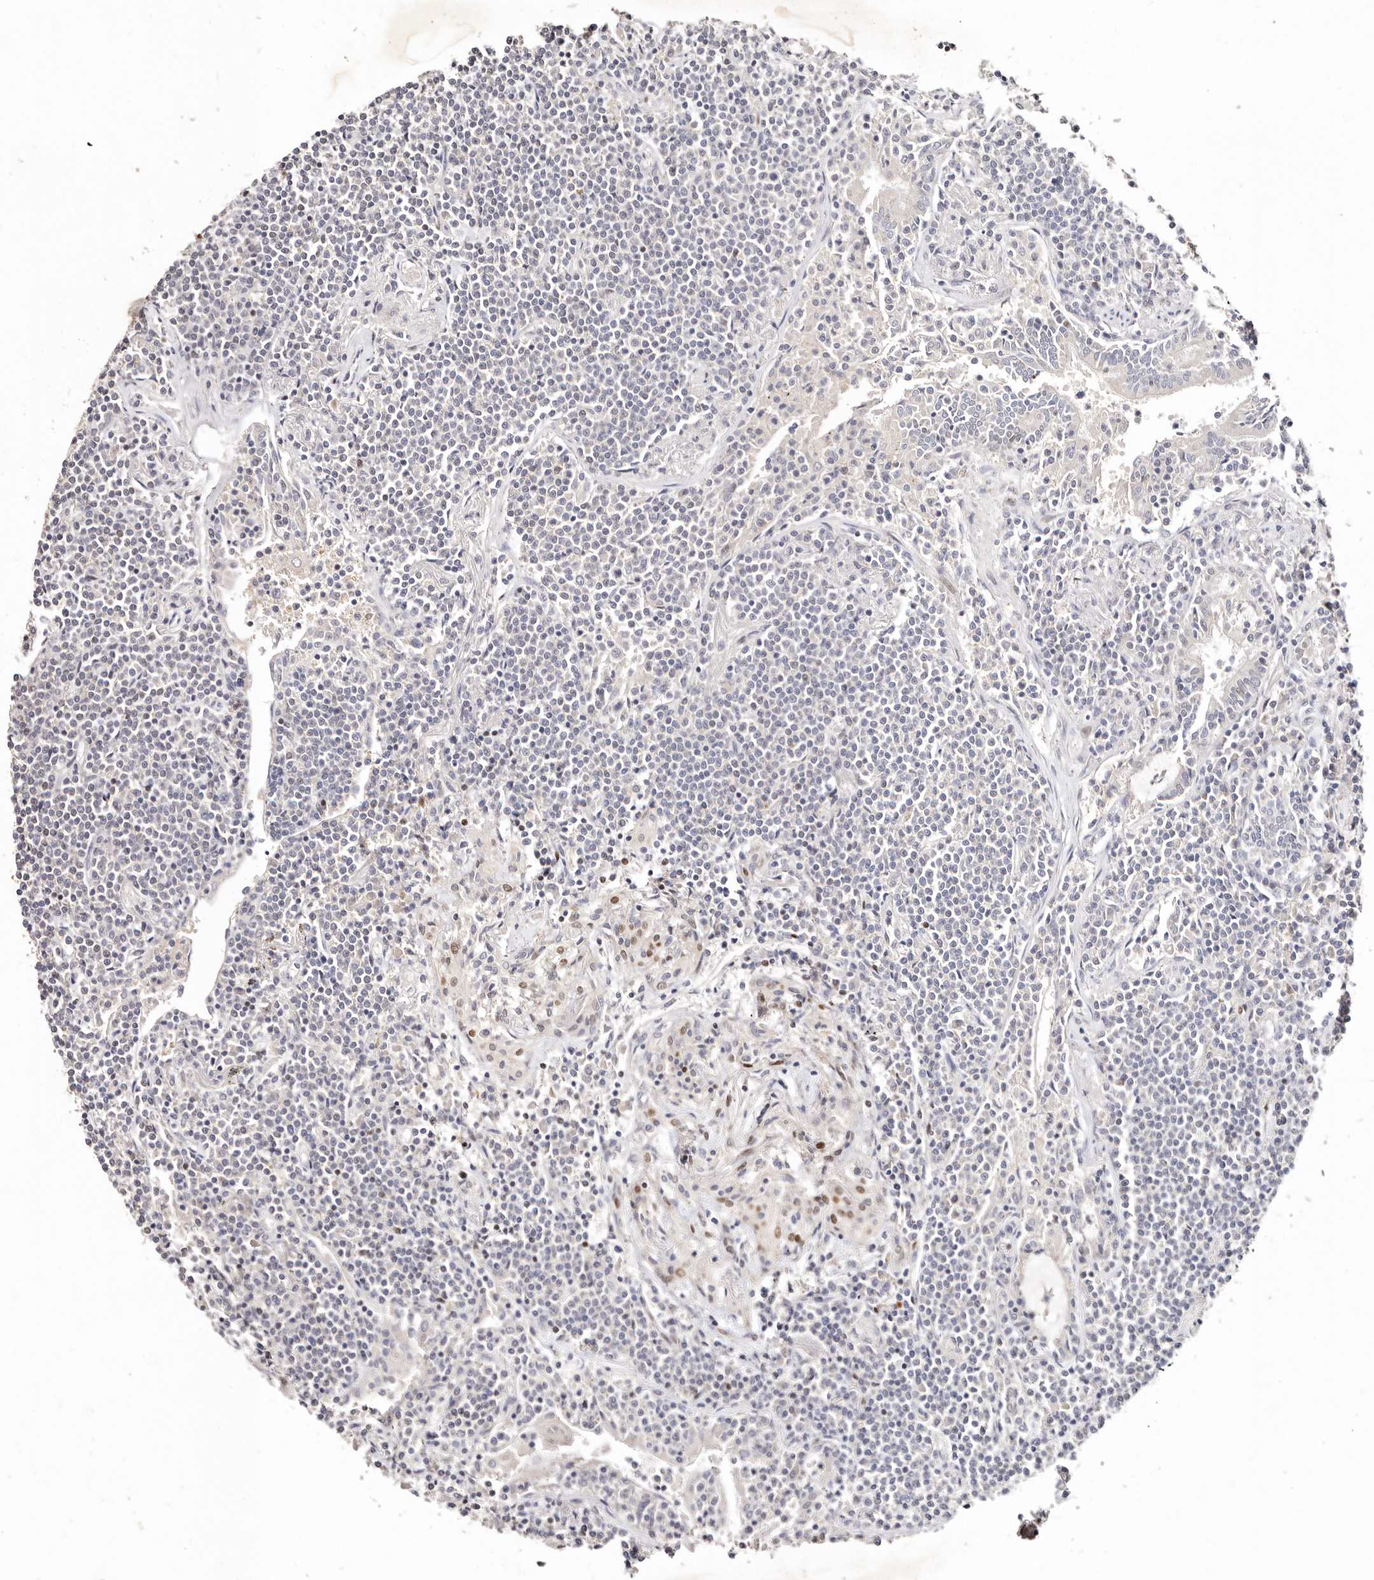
{"staining": {"intensity": "negative", "quantity": "none", "location": "none"}, "tissue": "lymphoma", "cell_type": "Tumor cells", "image_type": "cancer", "snomed": [{"axis": "morphology", "description": "Malignant lymphoma, non-Hodgkin's type, Low grade"}, {"axis": "topography", "description": "Lung"}], "caption": "The micrograph shows no staining of tumor cells in lymphoma.", "gene": "IQGAP3", "patient": {"sex": "female", "age": 71}}